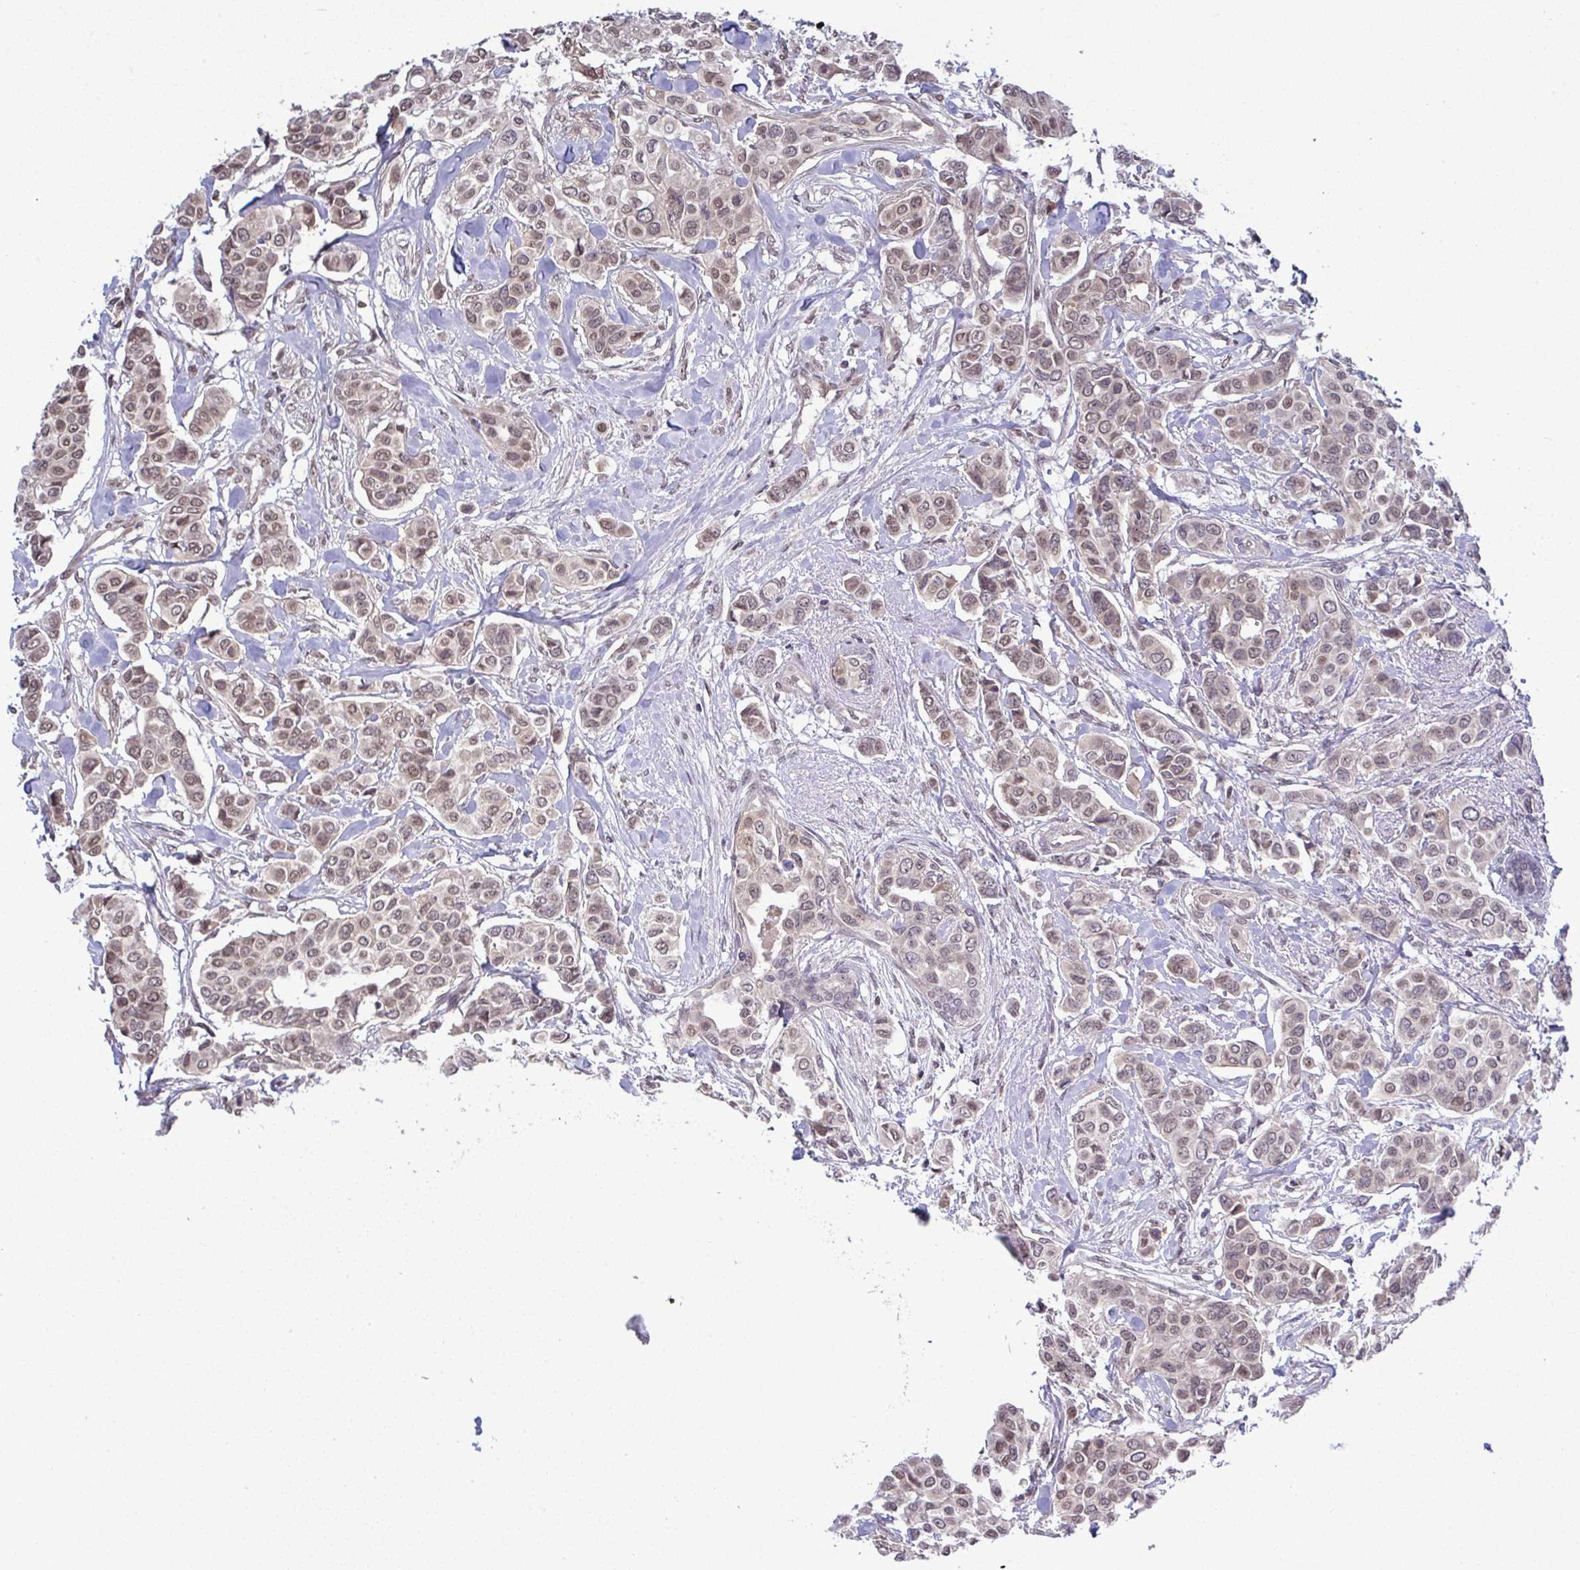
{"staining": {"intensity": "moderate", "quantity": ">75%", "location": "nuclear"}, "tissue": "breast cancer", "cell_type": "Tumor cells", "image_type": "cancer", "snomed": [{"axis": "morphology", "description": "Lobular carcinoma"}, {"axis": "topography", "description": "Breast"}], "caption": "A histopathology image of breast lobular carcinoma stained for a protein shows moderate nuclear brown staining in tumor cells.", "gene": "C9orf64", "patient": {"sex": "female", "age": 51}}